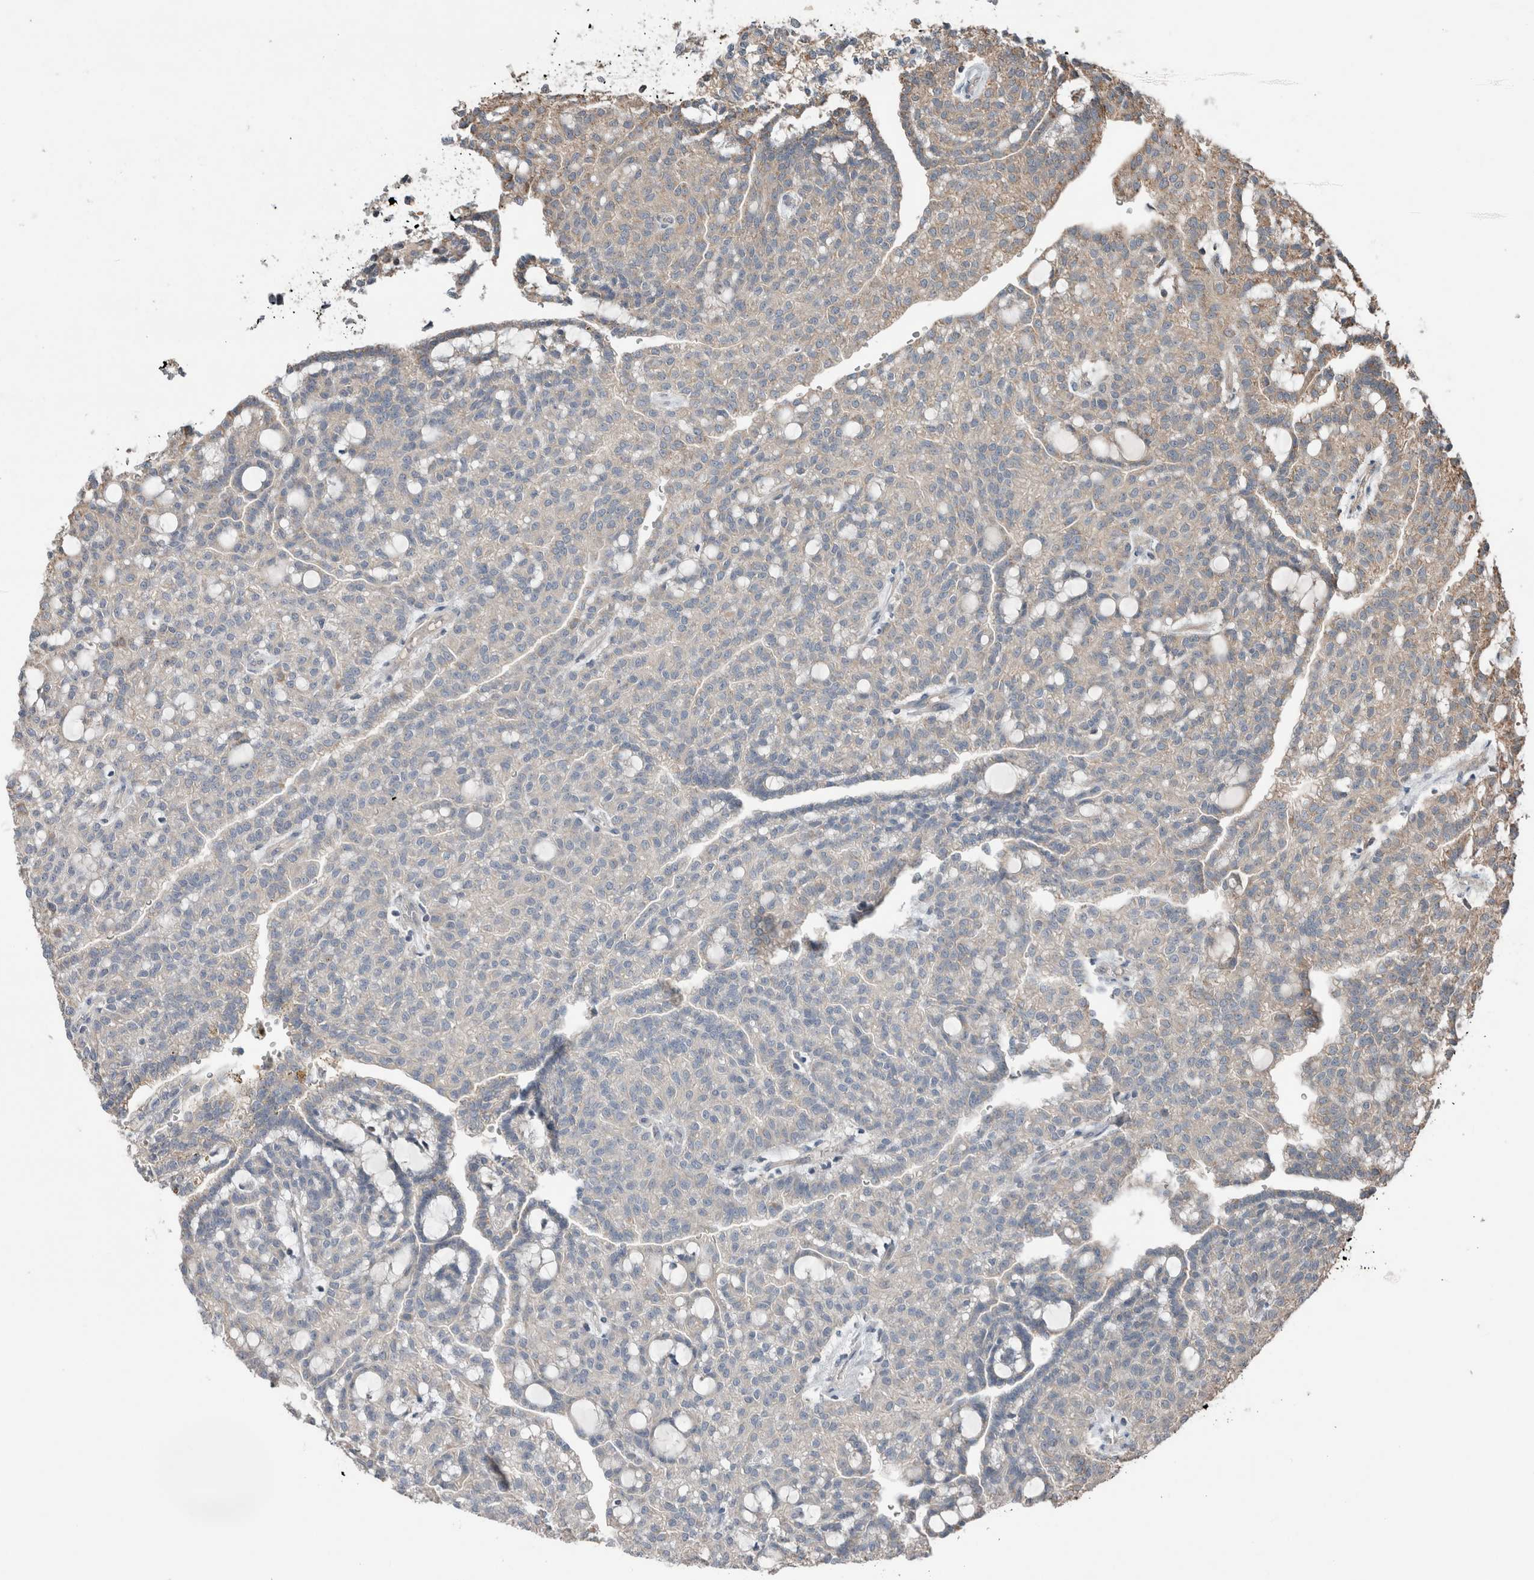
{"staining": {"intensity": "weak", "quantity": "<25%", "location": "cytoplasmic/membranous"}, "tissue": "renal cancer", "cell_type": "Tumor cells", "image_type": "cancer", "snomed": [{"axis": "morphology", "description": "Adenocarcinoma, NOS"}, {"axis": "topography", "description": "Kidney"}], "caption": "An immunohistochemistry micrograph of renal cancer (adenocarcinoma) is shown. There is no staining in tumor cells of renal cancer (adenocarcinoma).", "gene": "KLK14", "patient": {"sex": "male", "age": 63}}